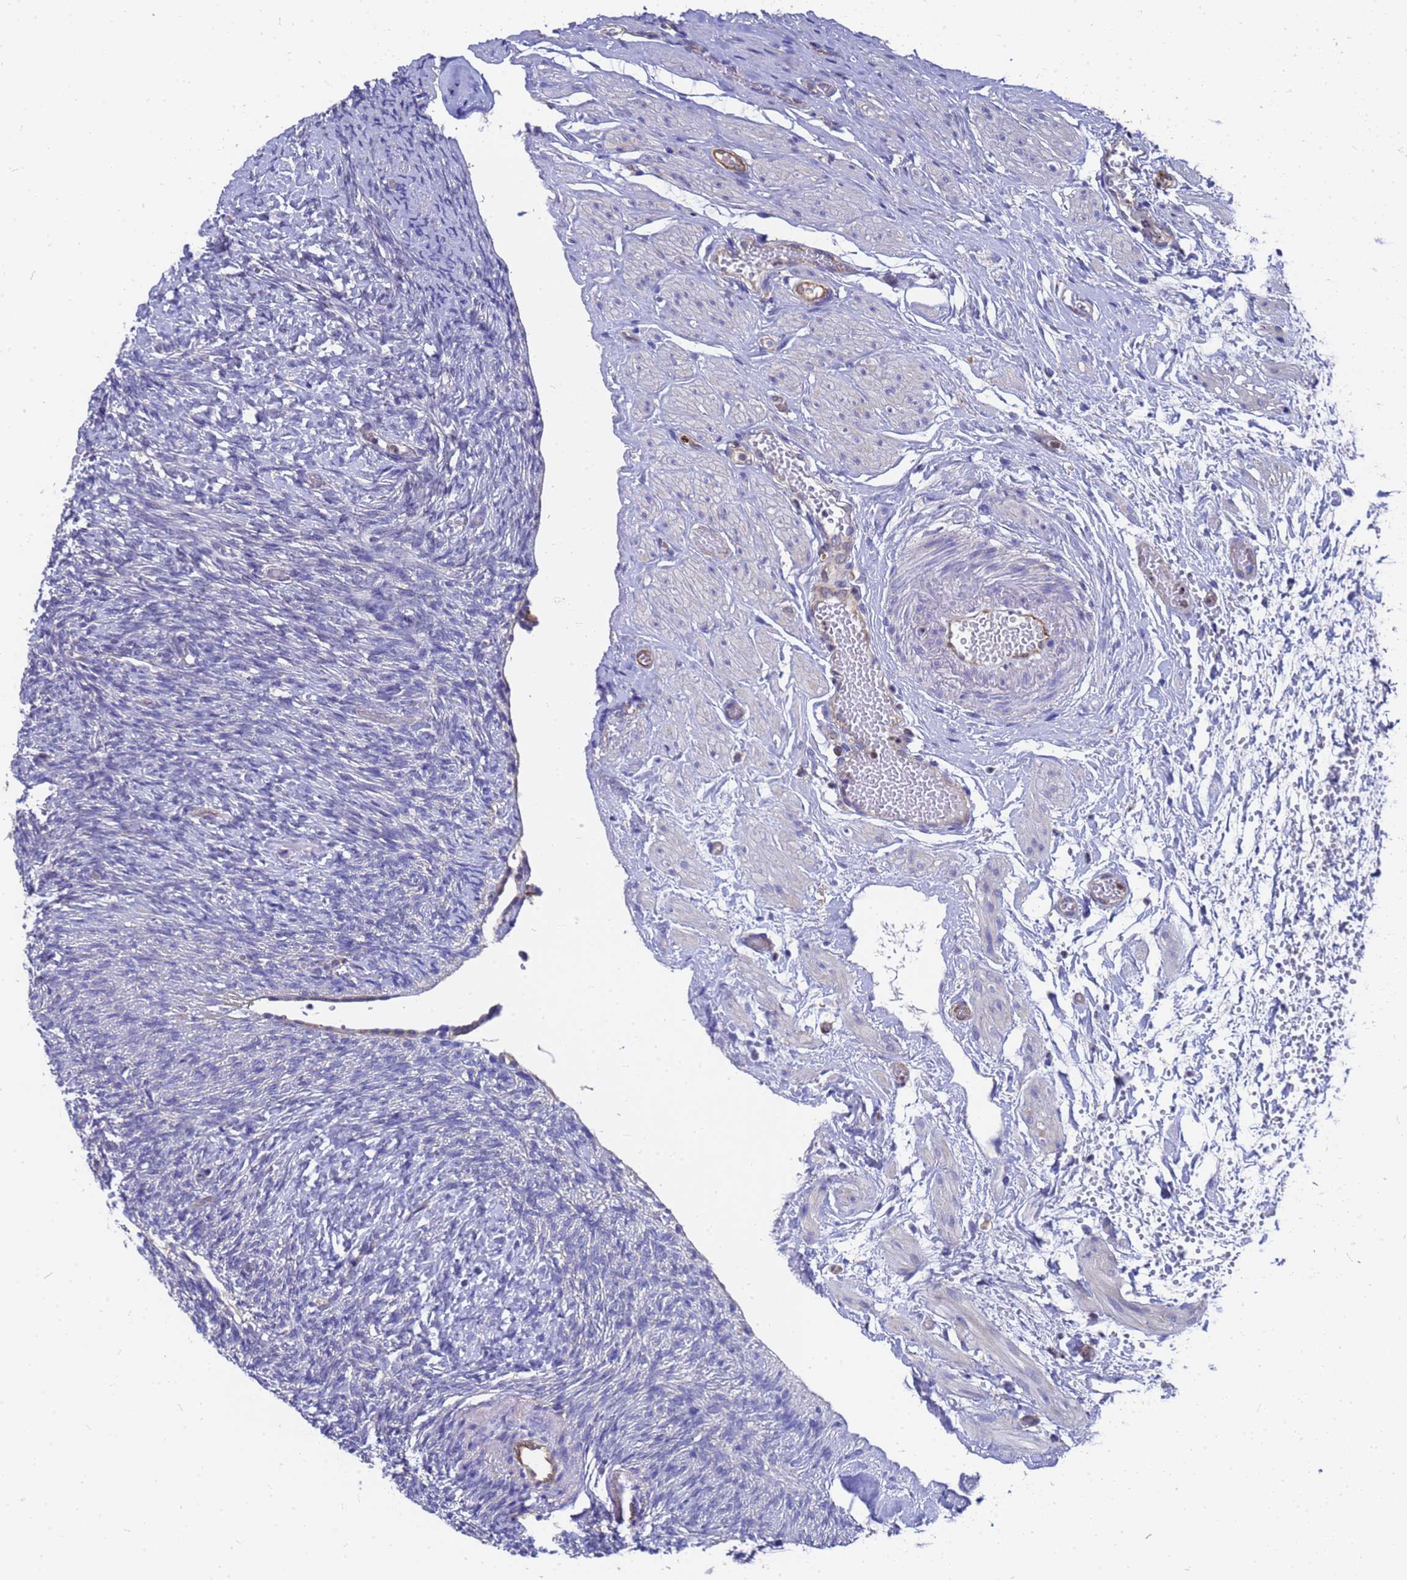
{"staining": {"intensity": "negative", "quantity": "none", "location": "none"}, "tissue": "ovary", "cell_type": "Ovarian stroma cells", "image_type": "normal", "snomed": [{"axis": "morphology", "description": "Normal tissue, NOS"}, {"axis": "topography", "description": "Ovary"}], "caption": "Immunohistochemical staining of normal ovary shows no significant expression in ovarian stroma cells.", "gene": "SLC35E2B", "patient": {"sex": "female", "age": 41}}